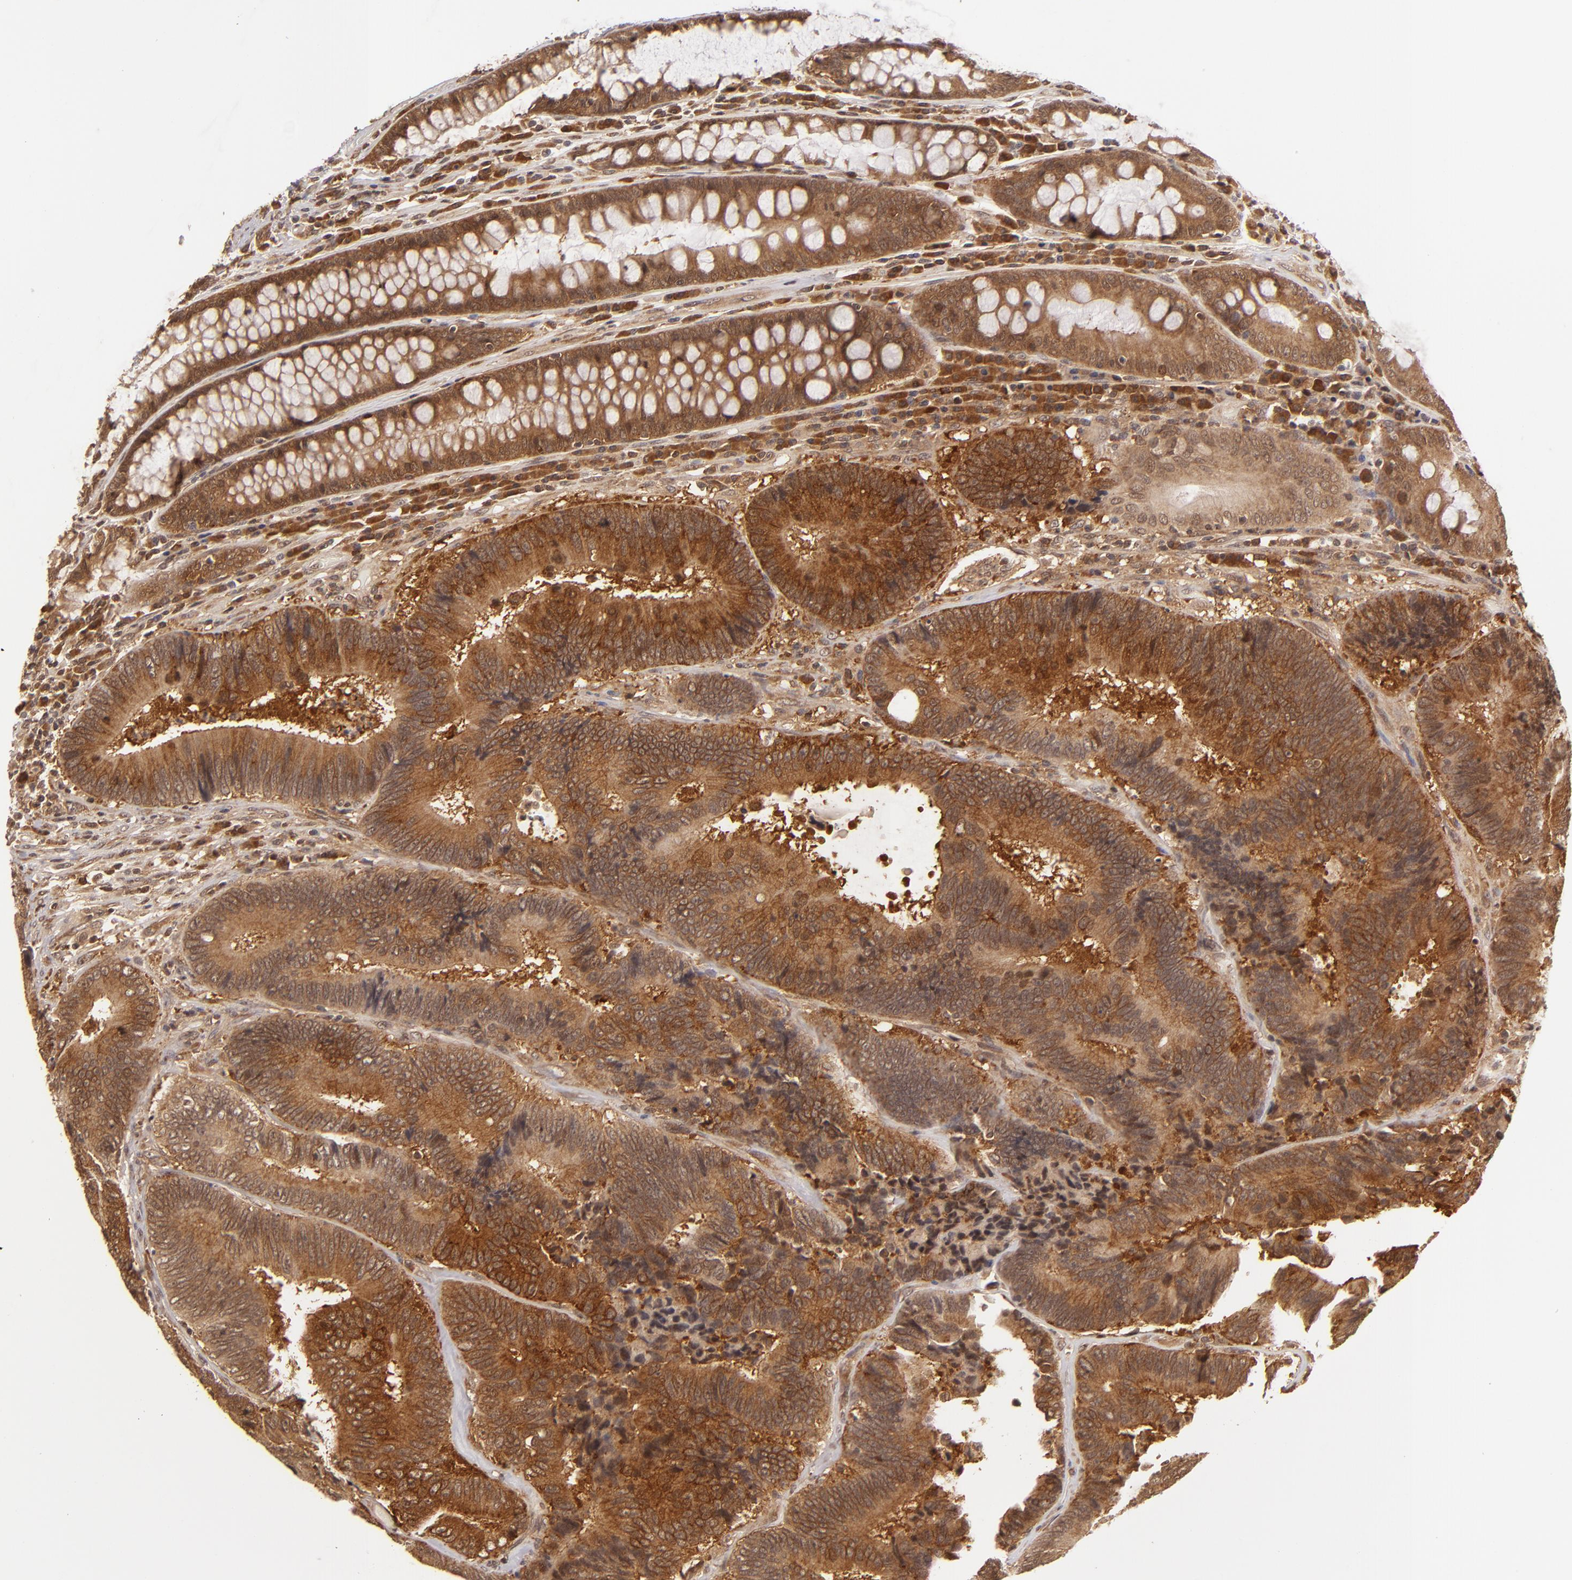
{"staining": {"intensity": "moderate", "quantity": ">75%", "location": "cytoplasmic/membranous"}, "tissue": "colorectal cancer", "cell_type": "Tumor cells", "image_type": "cancer", "snomed": [{"axis": "morphology", "description": "Normal tissue, NOS"}, {"axis": "morphology", "description": "Adenocarcinoma, NOS"}, {"axis": "topography", "description": "Colon"}], "caption": "This photomicrograph demonstrates immunohistochemistry (IHC) staining of colorectal cancer (adenocarcinoma), with medium moderate cytoplasmic/membranous staining in approximately >75% of tumor cells.", "gene": "MAPK3", "patient": {"sex": "female", "age": 78}}